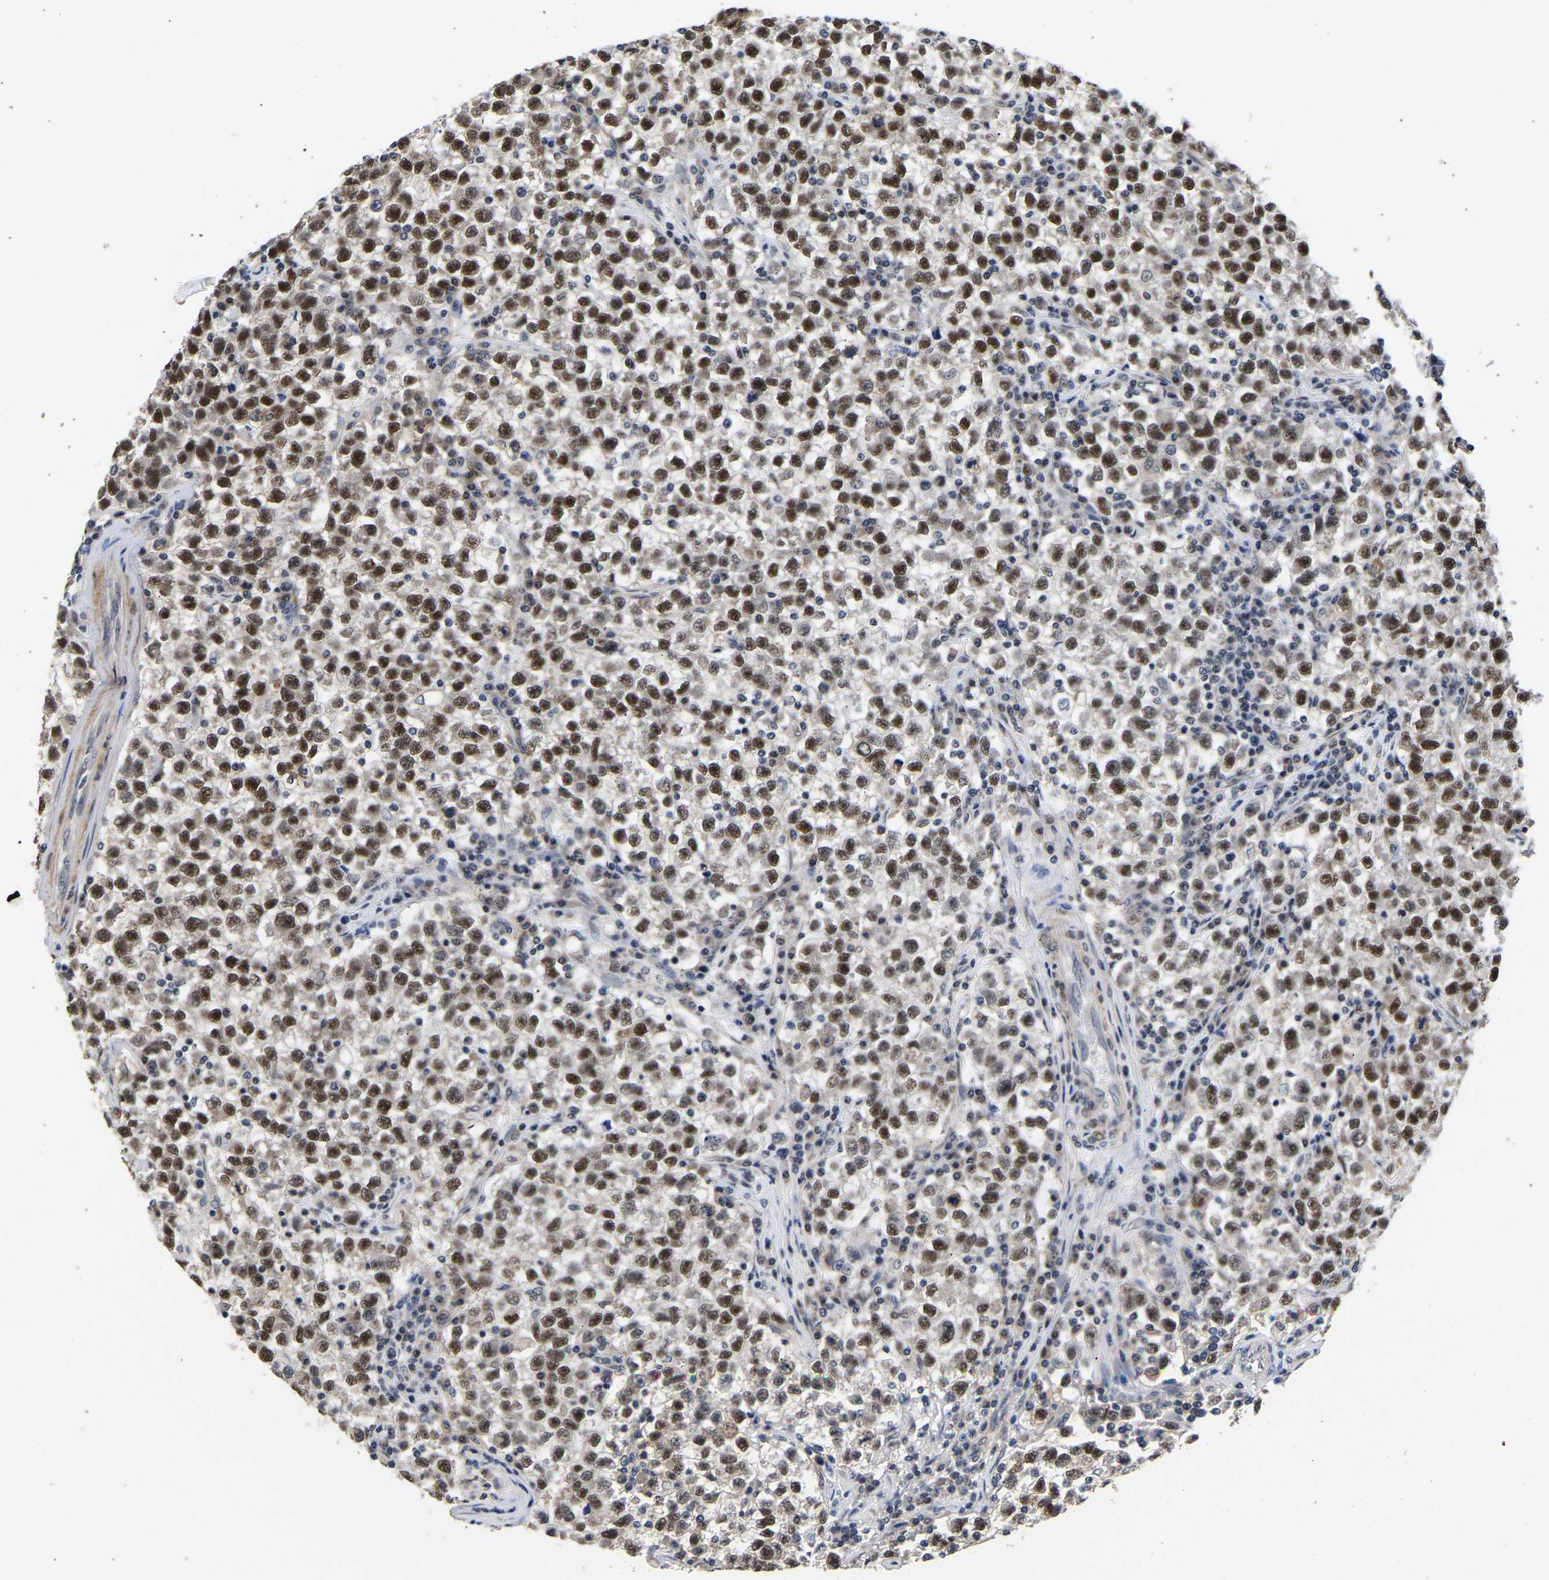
{"staining": {"intensity": "strong", "quantity": ">75%", "location": "nuclear"}, "tissue": "testis cancer", "cell_type": "Tumor cells", "image_type": "cancer", "snomed": [{"axis": "morphology", "description": "Seminoma, NOS"}, {"axis": "topography", "description": "Testis"}], "caption": "Testis cancer (seminoma) stained for a protein shows strong nuclear positivity in tumor cells.", "gene": "METTL16", "patient": {"sex": "male", "age": 22}}